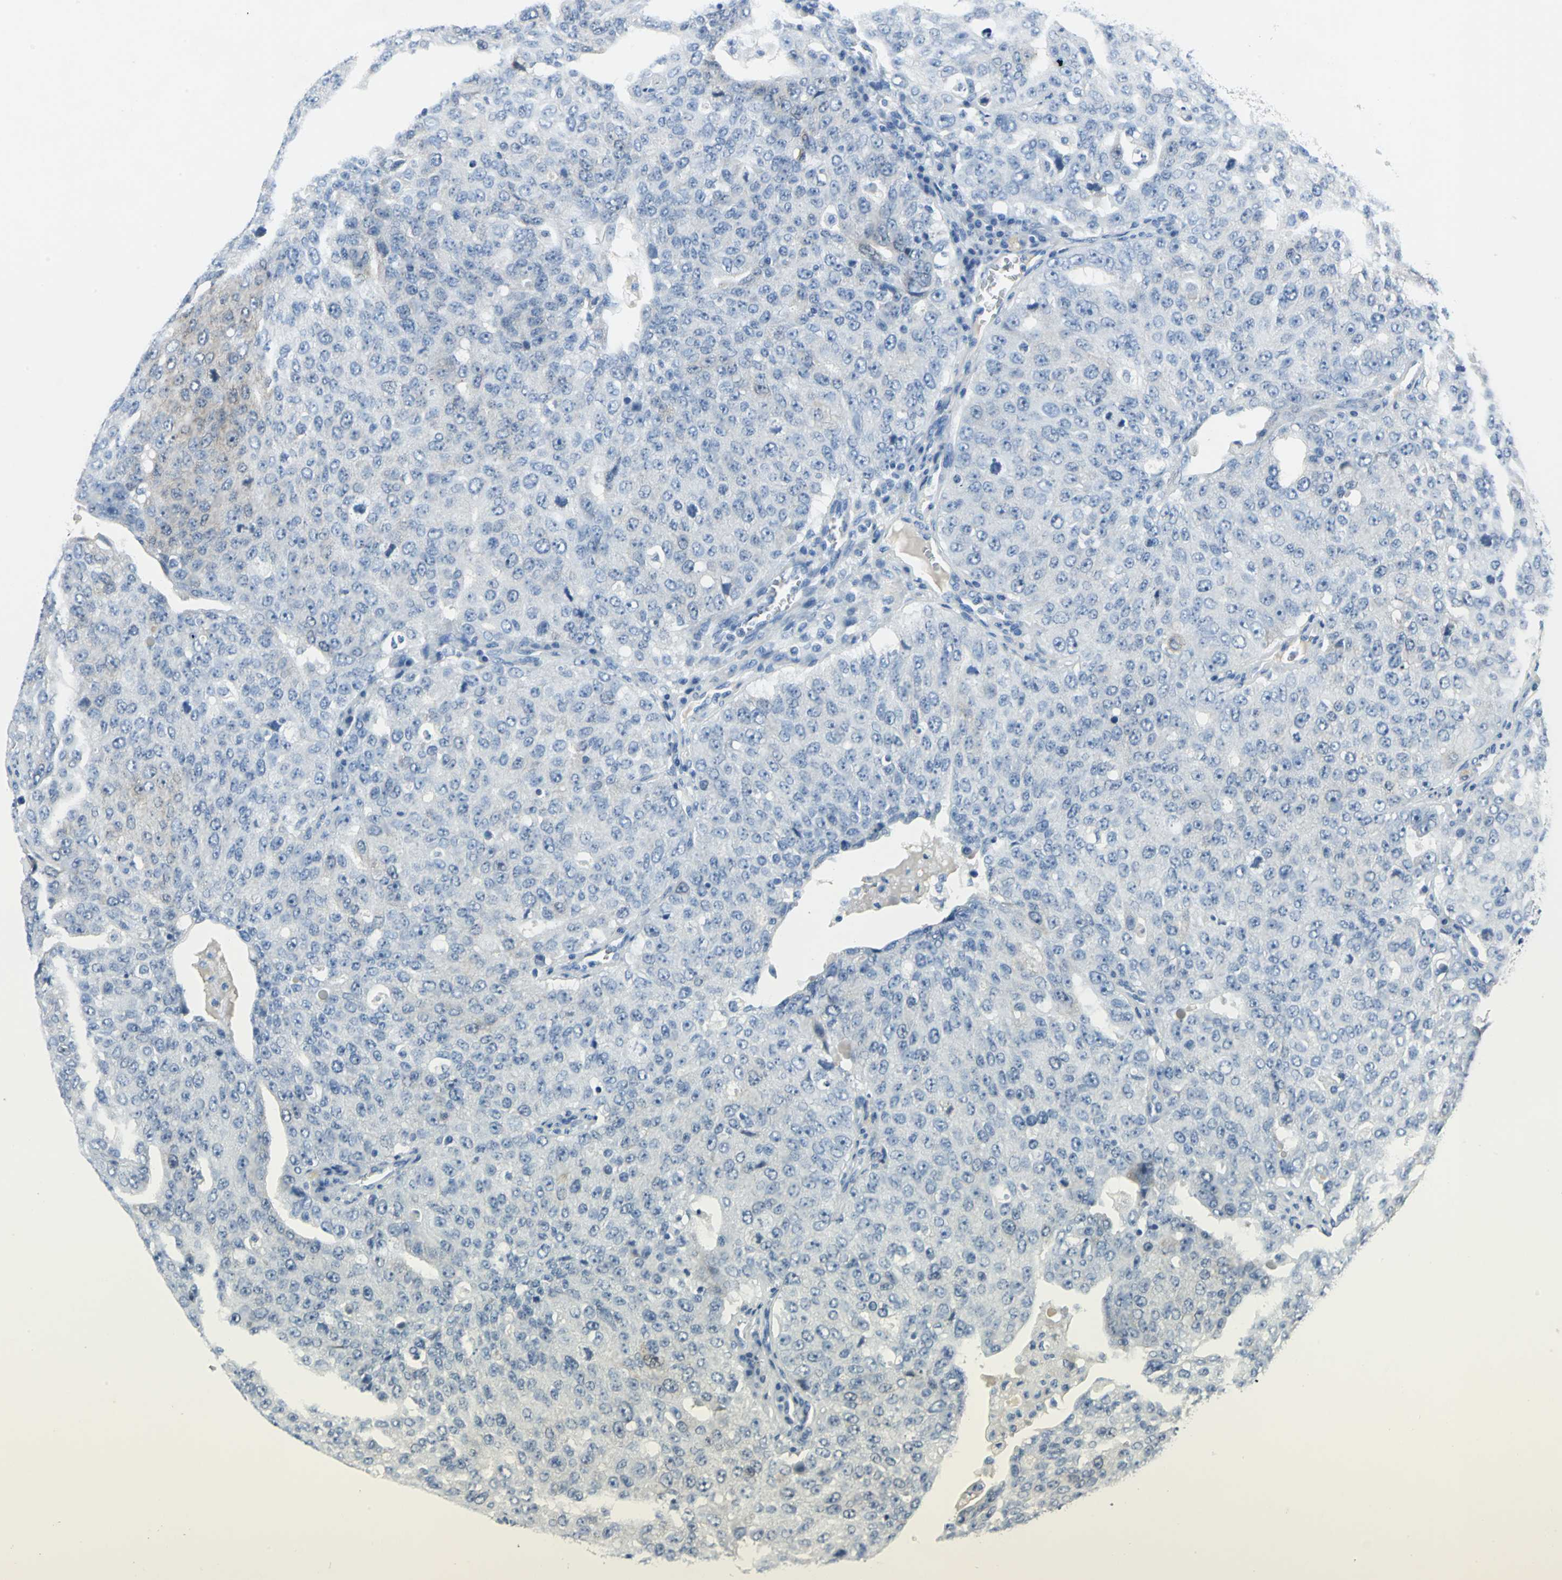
{"staining": {"intensity": "negative", "quantity": "none", "location": "none"}, "tissue": "ovarian cancer", "cell_type": "Tumor cells", "image_type": "cancer", "snomed": [{"axis": "morphology", "description": "Carcinoma, endometroid"}, {"axis": "topography", "description": "Ovary"}], "caption": "This is an immunohistochemistry photomicrograph of ovarian cancer. There is no expression in tumor cells.", "gene": "SFN", "patient": {"sex": "female", "age": 62}}